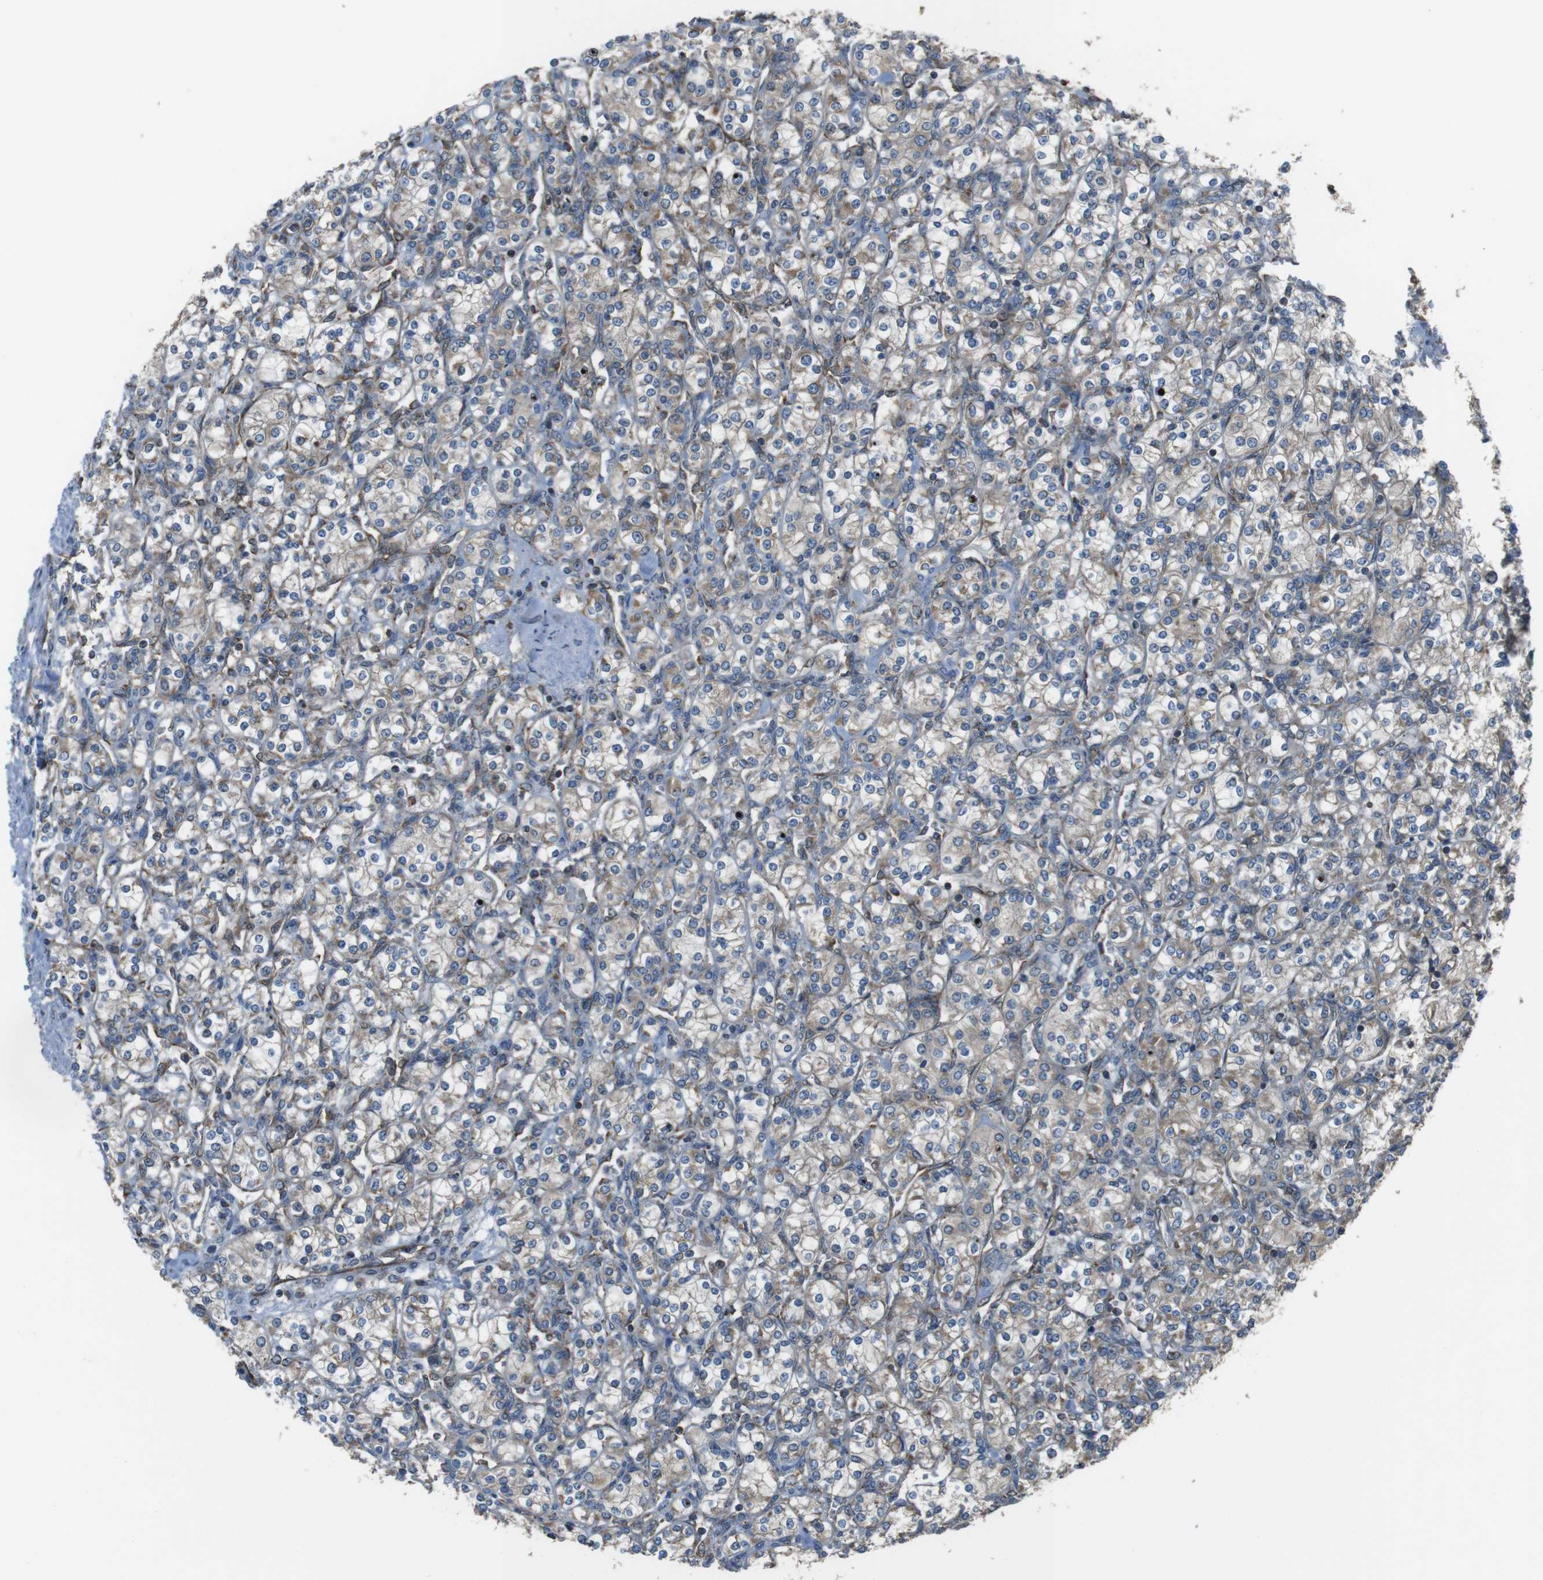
{"staining": {"intensity": "weak", "quantity": ">75%", "location": "cytoplasmic/membranous"}, "tissue": "renal cancer", "cell_type": "Tumor cells", "image_type": "cancer", "snomed": [{"axis": "morphology", "description": "Adenocarcinoma, NOS"}, {"axis": "topography", "description": "Kidney"}], "caption": "There is low levels of weak cytoplasmic/membranous positivity in tumor cells of renal adenocarcinoma, as demonstrated by immunohistochemical staining (brown color).", "gene": "GIMAP8", "patient": {"sex": "male", "age": 77}}